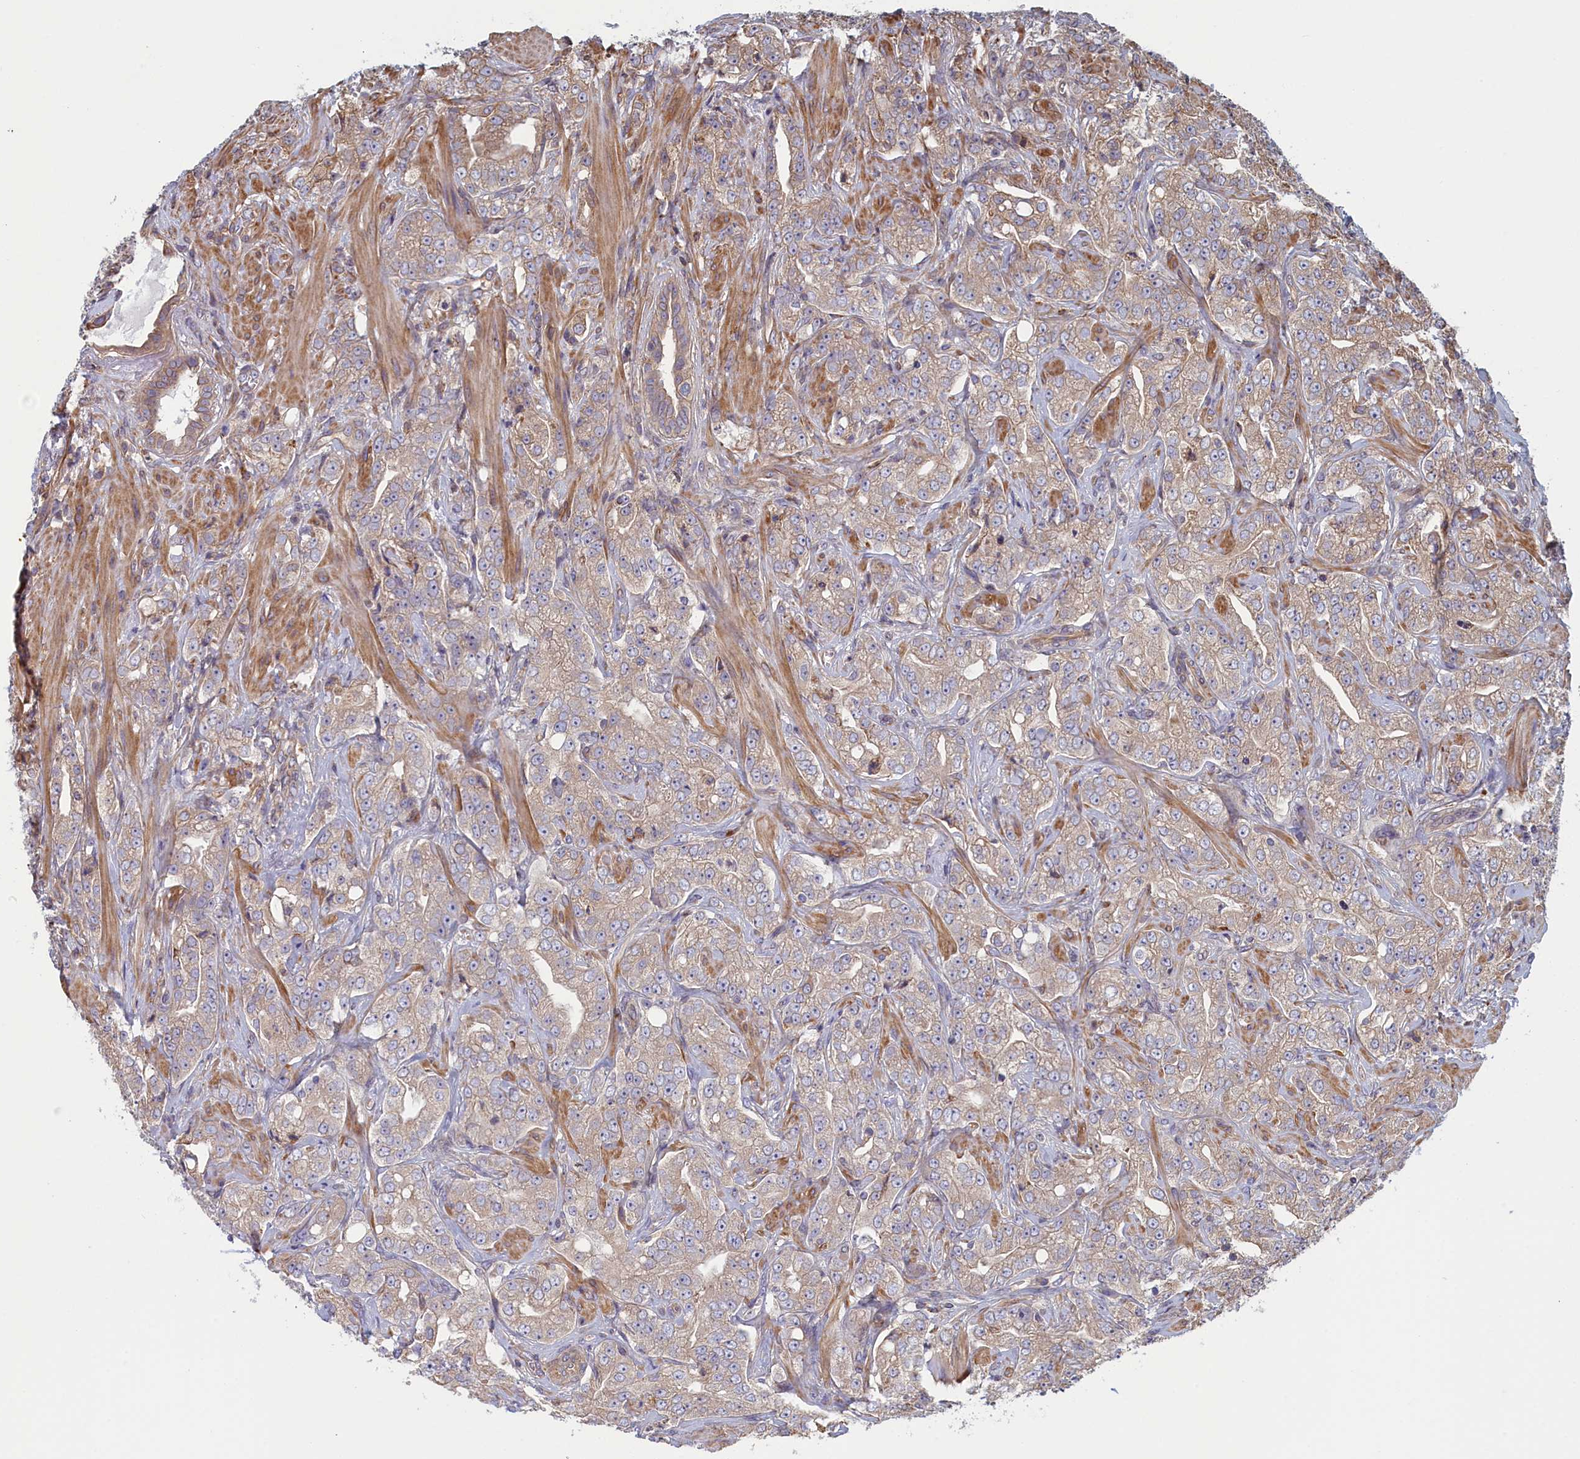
{"staining": {"intensity": "weak", "quantity": "25%-75%", "location": "cytoplasmic/membranous"}, "tissue": "prostate cancer", "cell_type": "Tumor cells", "image_type": "cancer", "snomed": [{"axis": "morphology", "description": "Adenocarcinoma, Low grade"}, {"axis": "topography", "description": "Prostate"}], "caption": "A photomicrograph showing weak cytoplasmic/membranous positivity in about 25%-75% of tumor cells in prostate cancer, as visualized by brown immunohistochemical staining.", "gene": "RILPL1", "patient": {"sex": "male", "age": 67}}